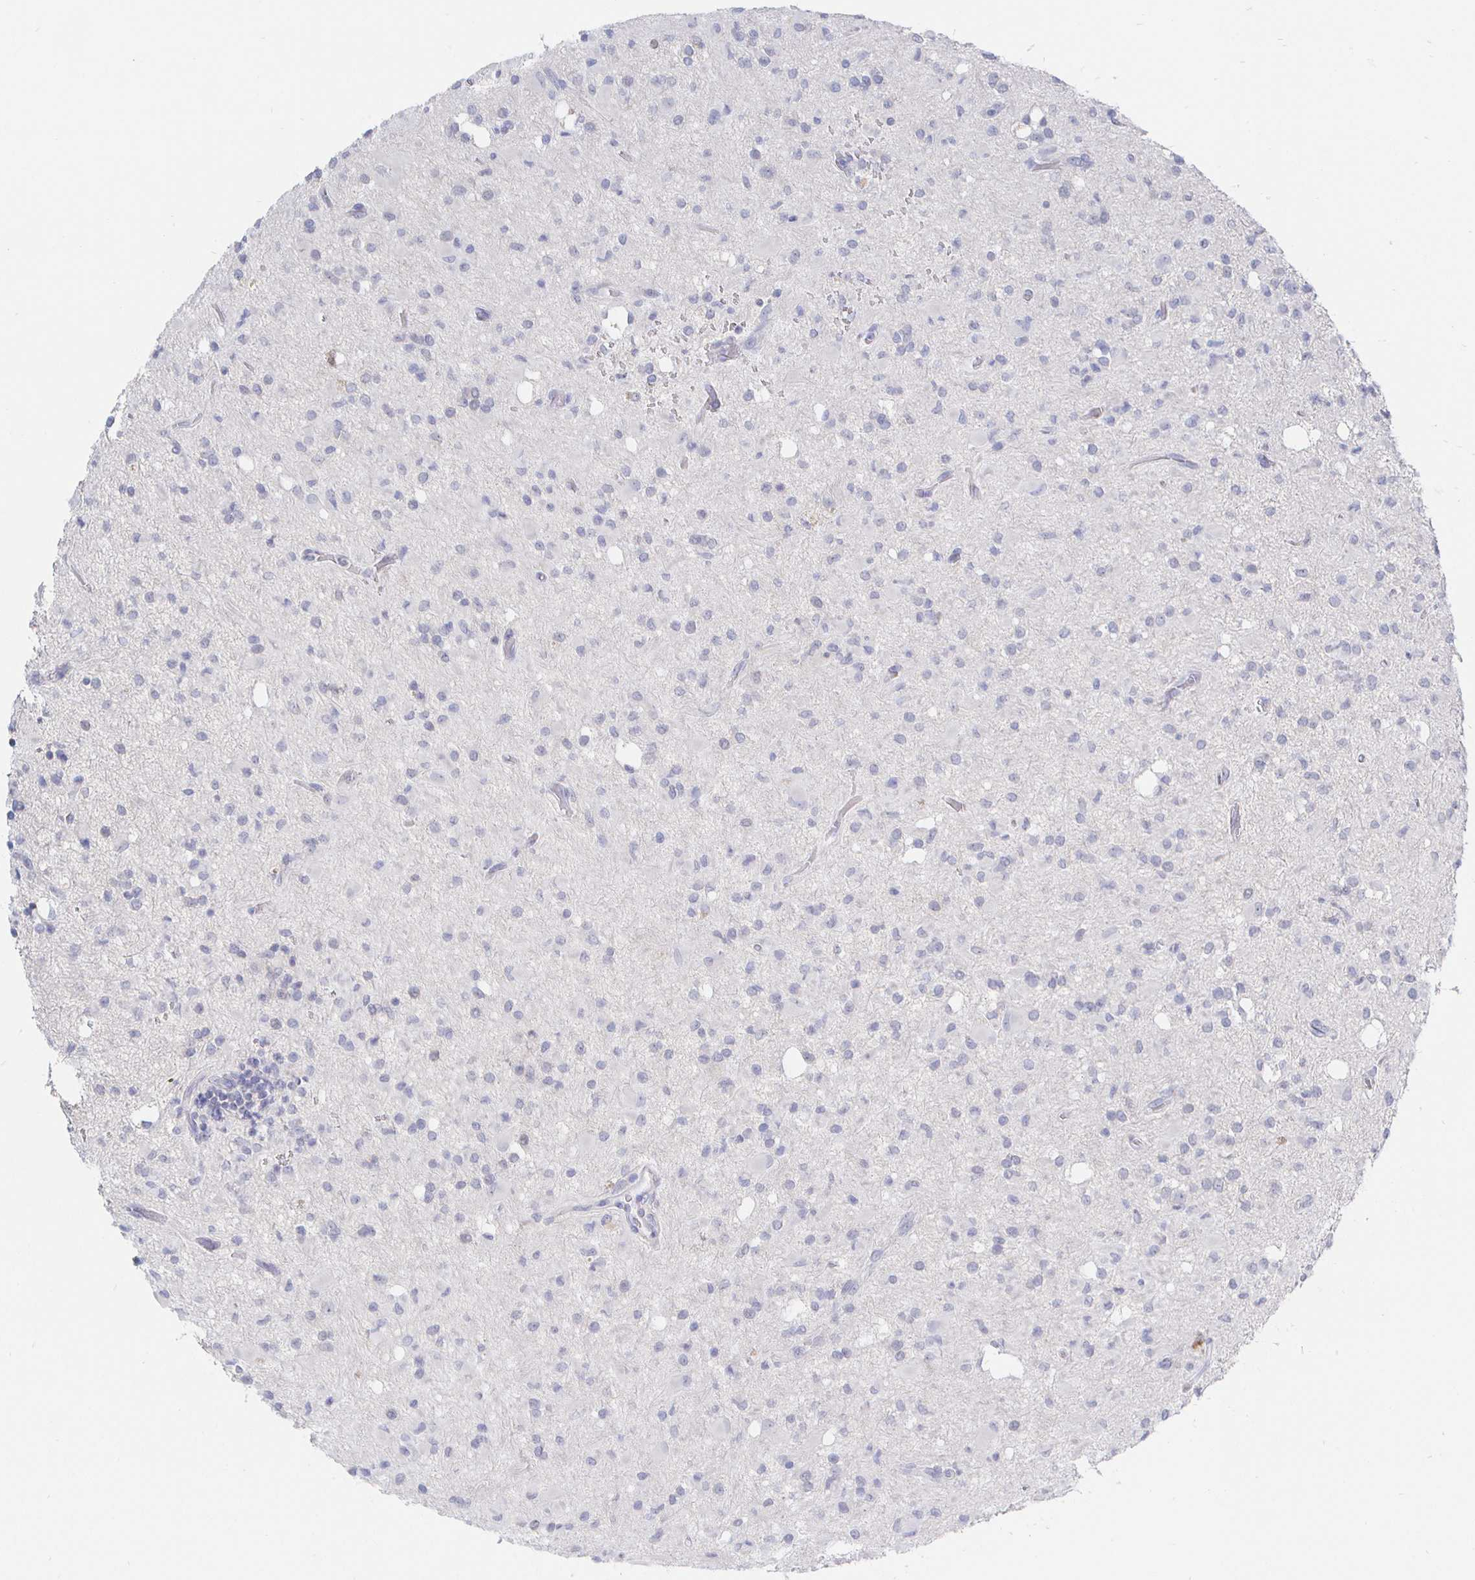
{"staining": {"intensity": "negative", "quantity": "none", "location": "none"}, "tissue": "glioma", "cell_type": "Tumor cells", "image_type": "cancer", "snomed": [{"axis": "morphology", "description": "Glioma, malignant, Low grade"}, {"axis": "topography", "description": "Brain"}], "caption": "Low-grade glioma (malignant) was stained to show a protein in brown. There is no significant positivity in tumor cells.", "gene": "LRRC23", "patient": {"sex": "female", "age": 33}}